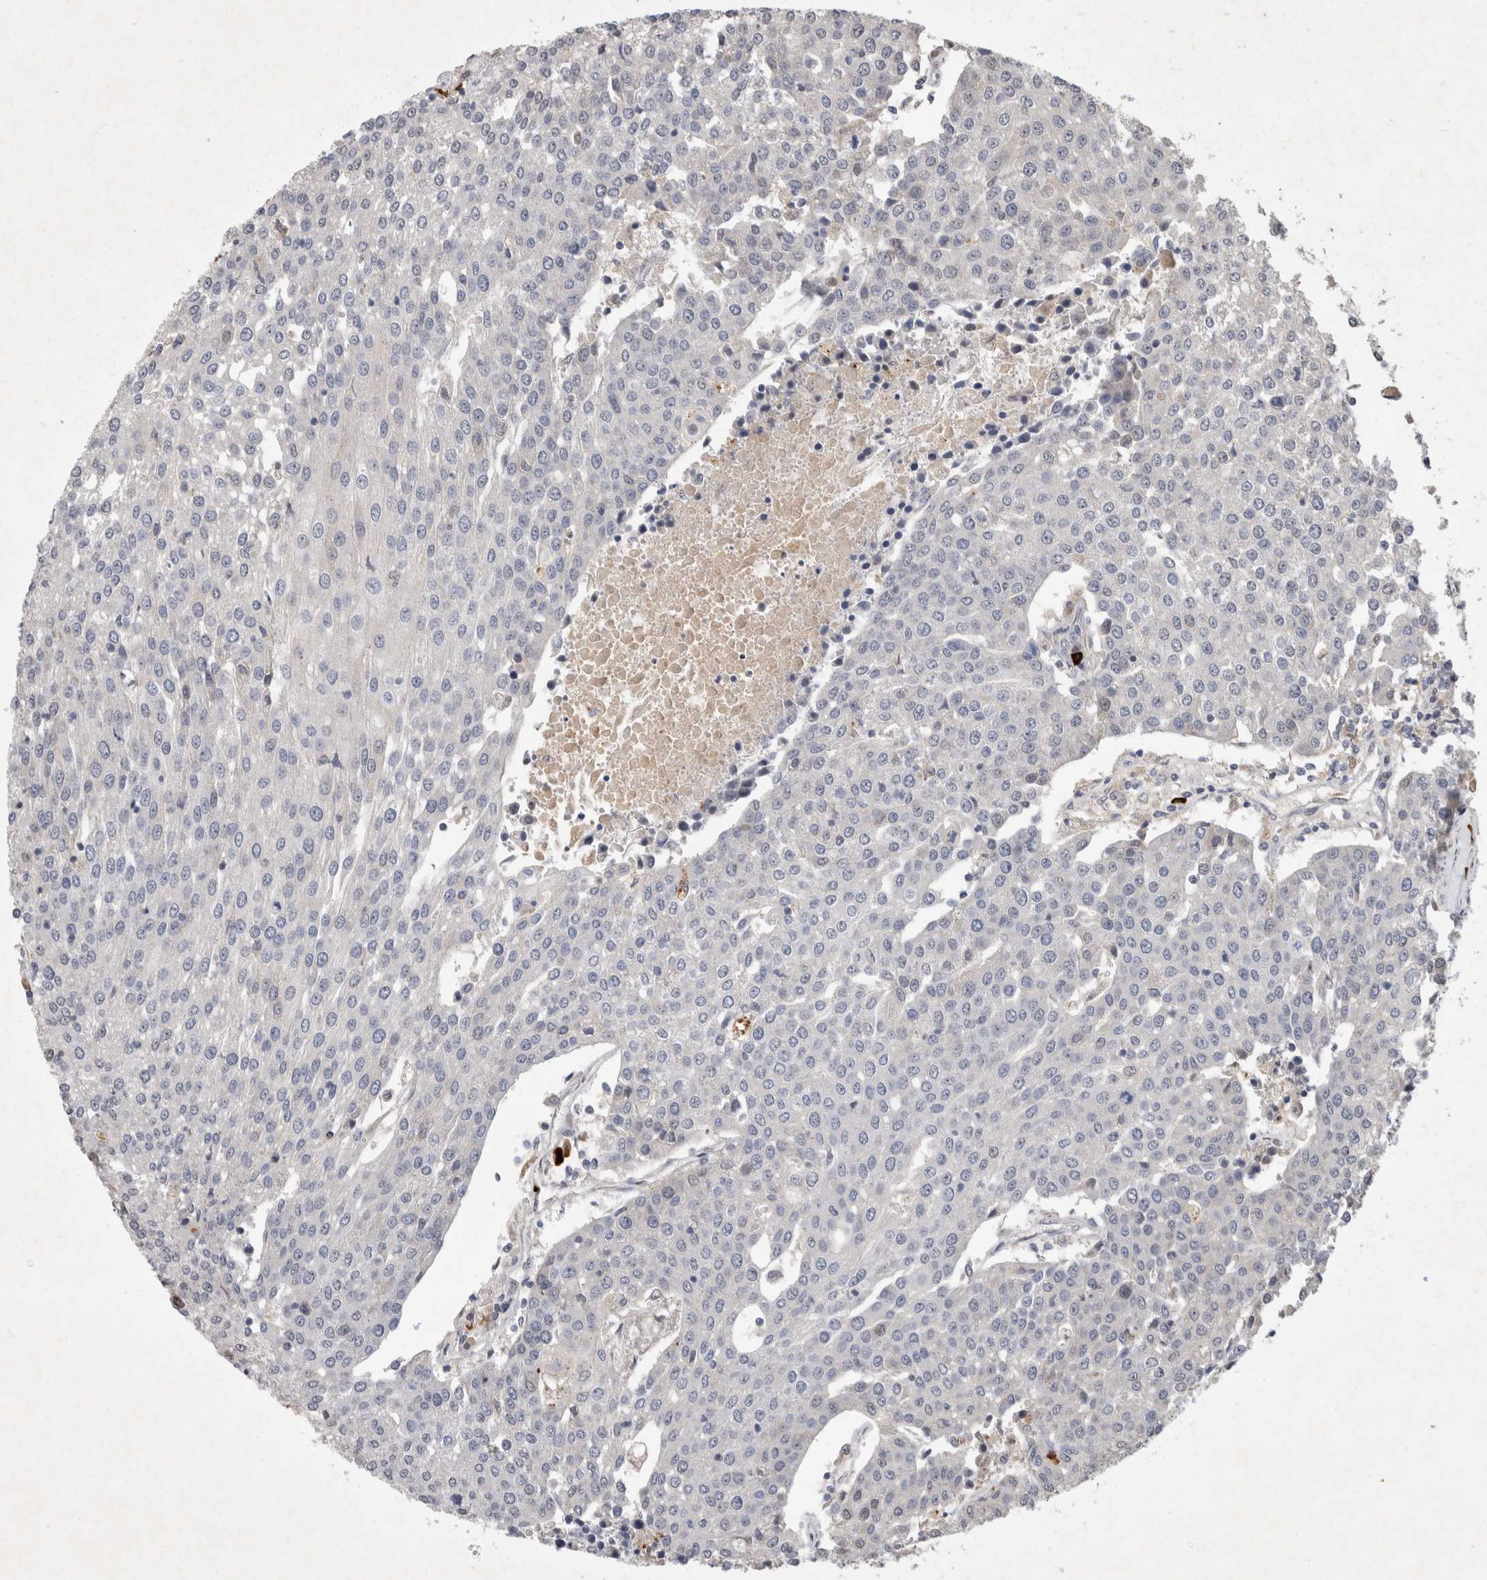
{"staining": {"intensity": "negative", "quantity": "none", "location": "none"}, "tissue": "urothelial cancer", "cell_type": "Tumor cells", "image_type": "cancer", "snomed": [{"axis": "morphology", "description": "Urothelial carcinoma, High grade"}, {"axis": "topography", "description": "Urinary bladder"}], "caption": "Tumor cells are negative for protein expression in human urothelial cancer.", "gene": "XRCC5", "patient": {"sex": "female", "age": 85}}